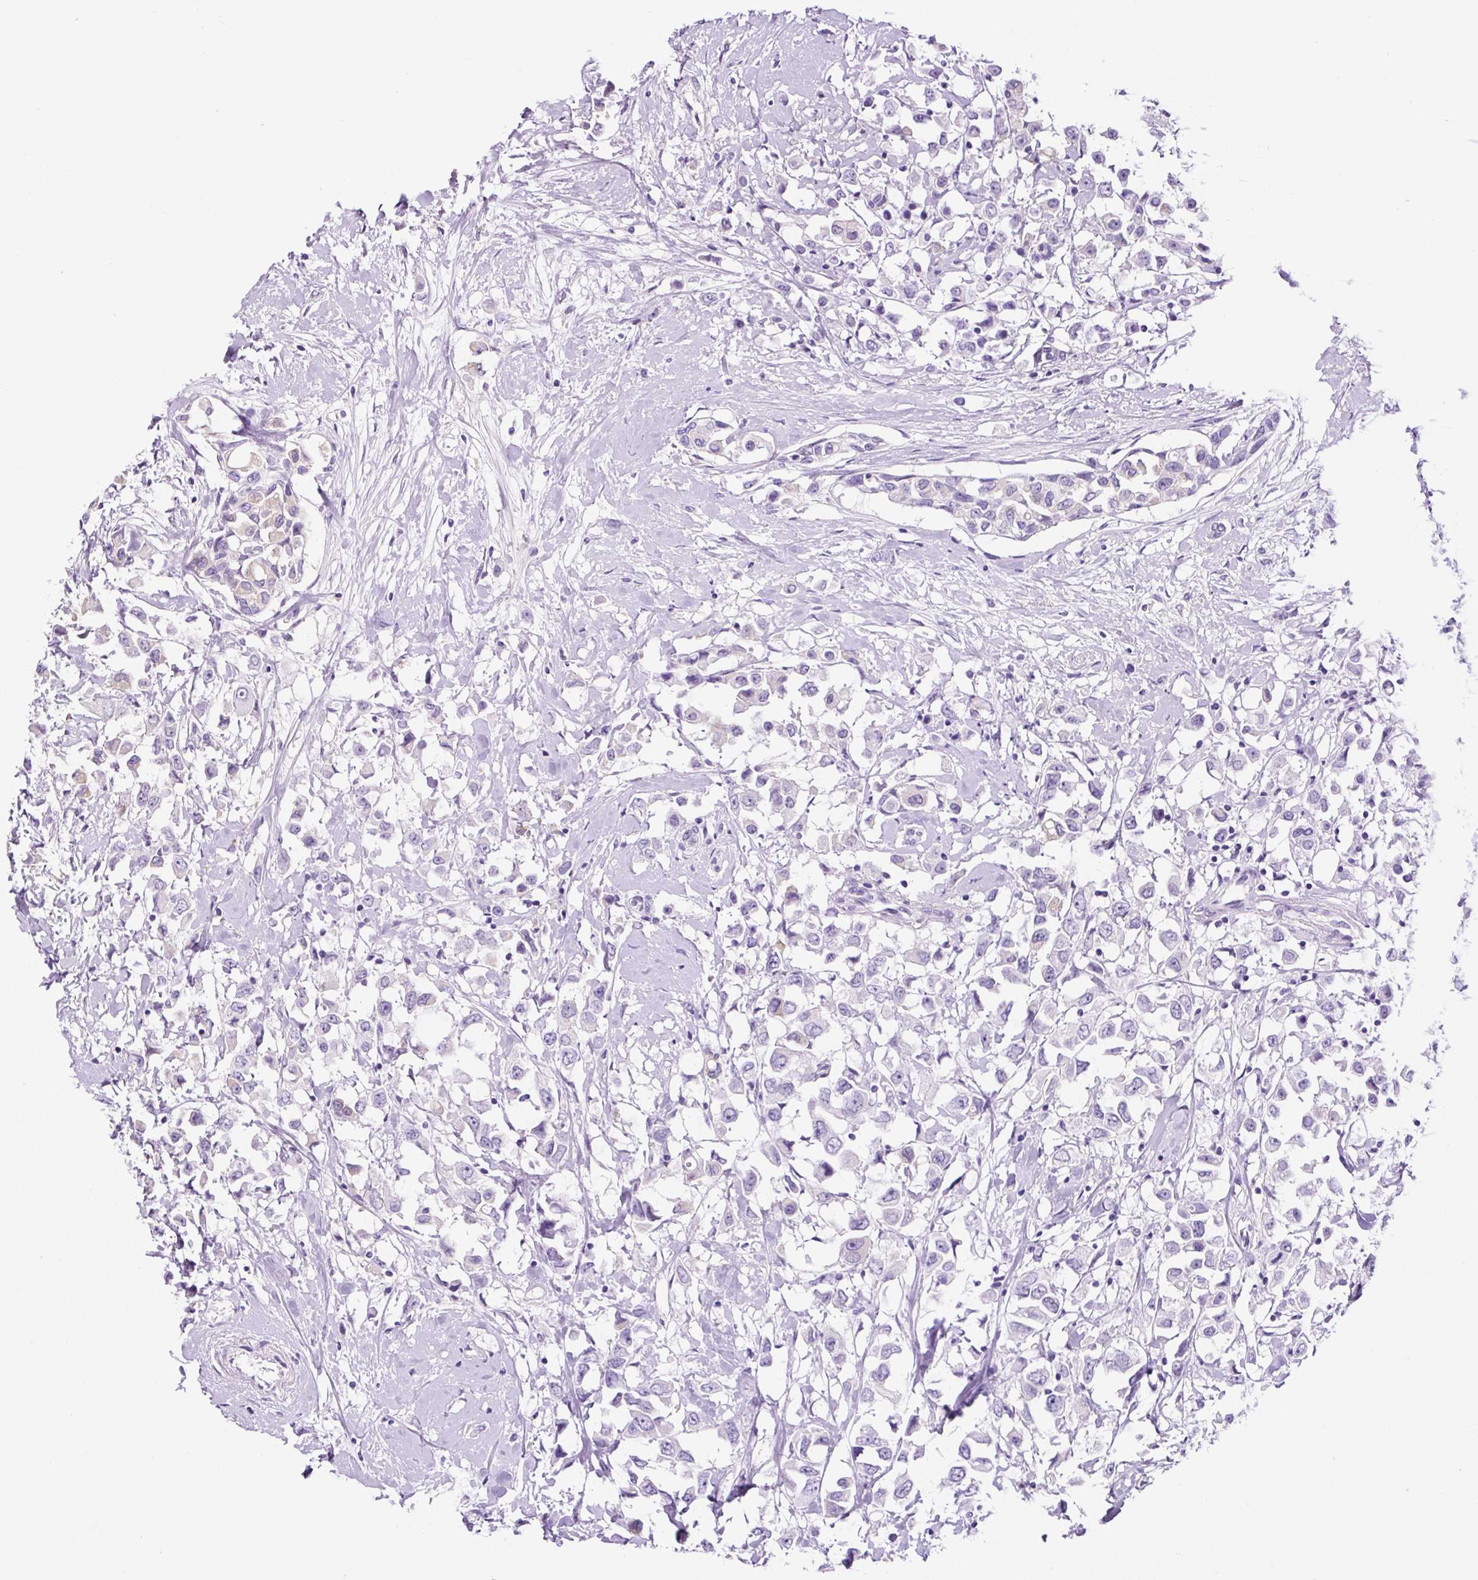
{"staining": {"intensity": "negative", "quantity": "none", "location": "none"}, "tissue": "breast cancer", "cell_type": "Tumor cells", "image_type": "cancer", "snomed": [{"axis": "morphology", "description": "Duct carcinoma"}, {"axis": "topography", "description": "Breast"}], "caption": "A histopathology image of invasive ductal carcinoma (breast) stained for a protein shows no brown staining in tumor cells.", "gene": "GORASP1", "patient": {"sex": "female", "age": 61}}